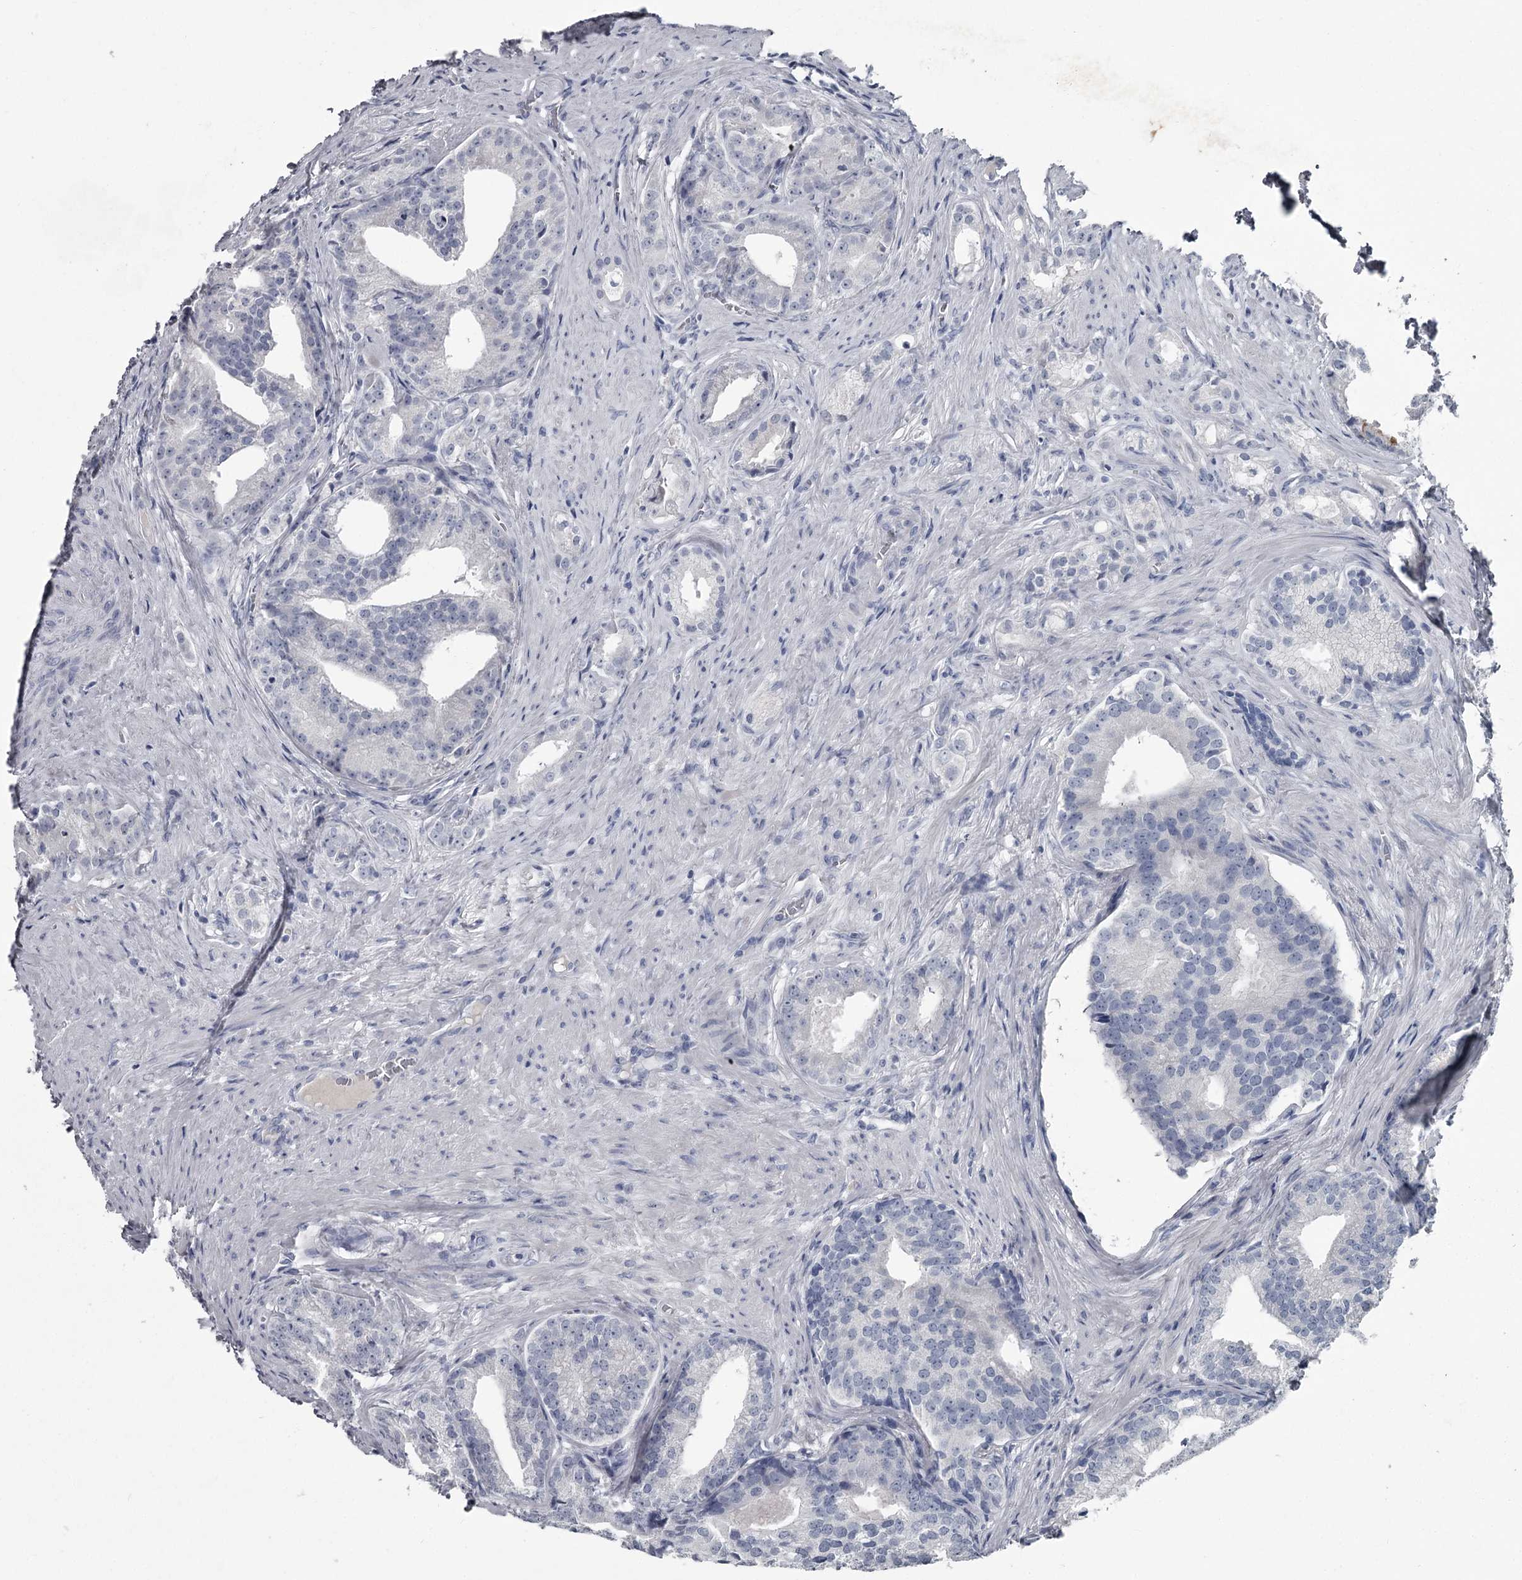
{"staining": {"intensity": "negative", "quantity": "none", "location": "none"}, "tissue": "prostate cancer", "cell_type": "Tumor cells", "image_type": "cancer", "snomed": [{"axis": "morphology", "description": "Adenocarcinoma, Low grade"}, {"axis": "topography", "description": "Prostate"}], "caption": "Prostate cancer stained for a protein using IHC reveals no positivity tumor cells.", "gene": "DAO", "patient": {"sex": "male", "age": 71}}